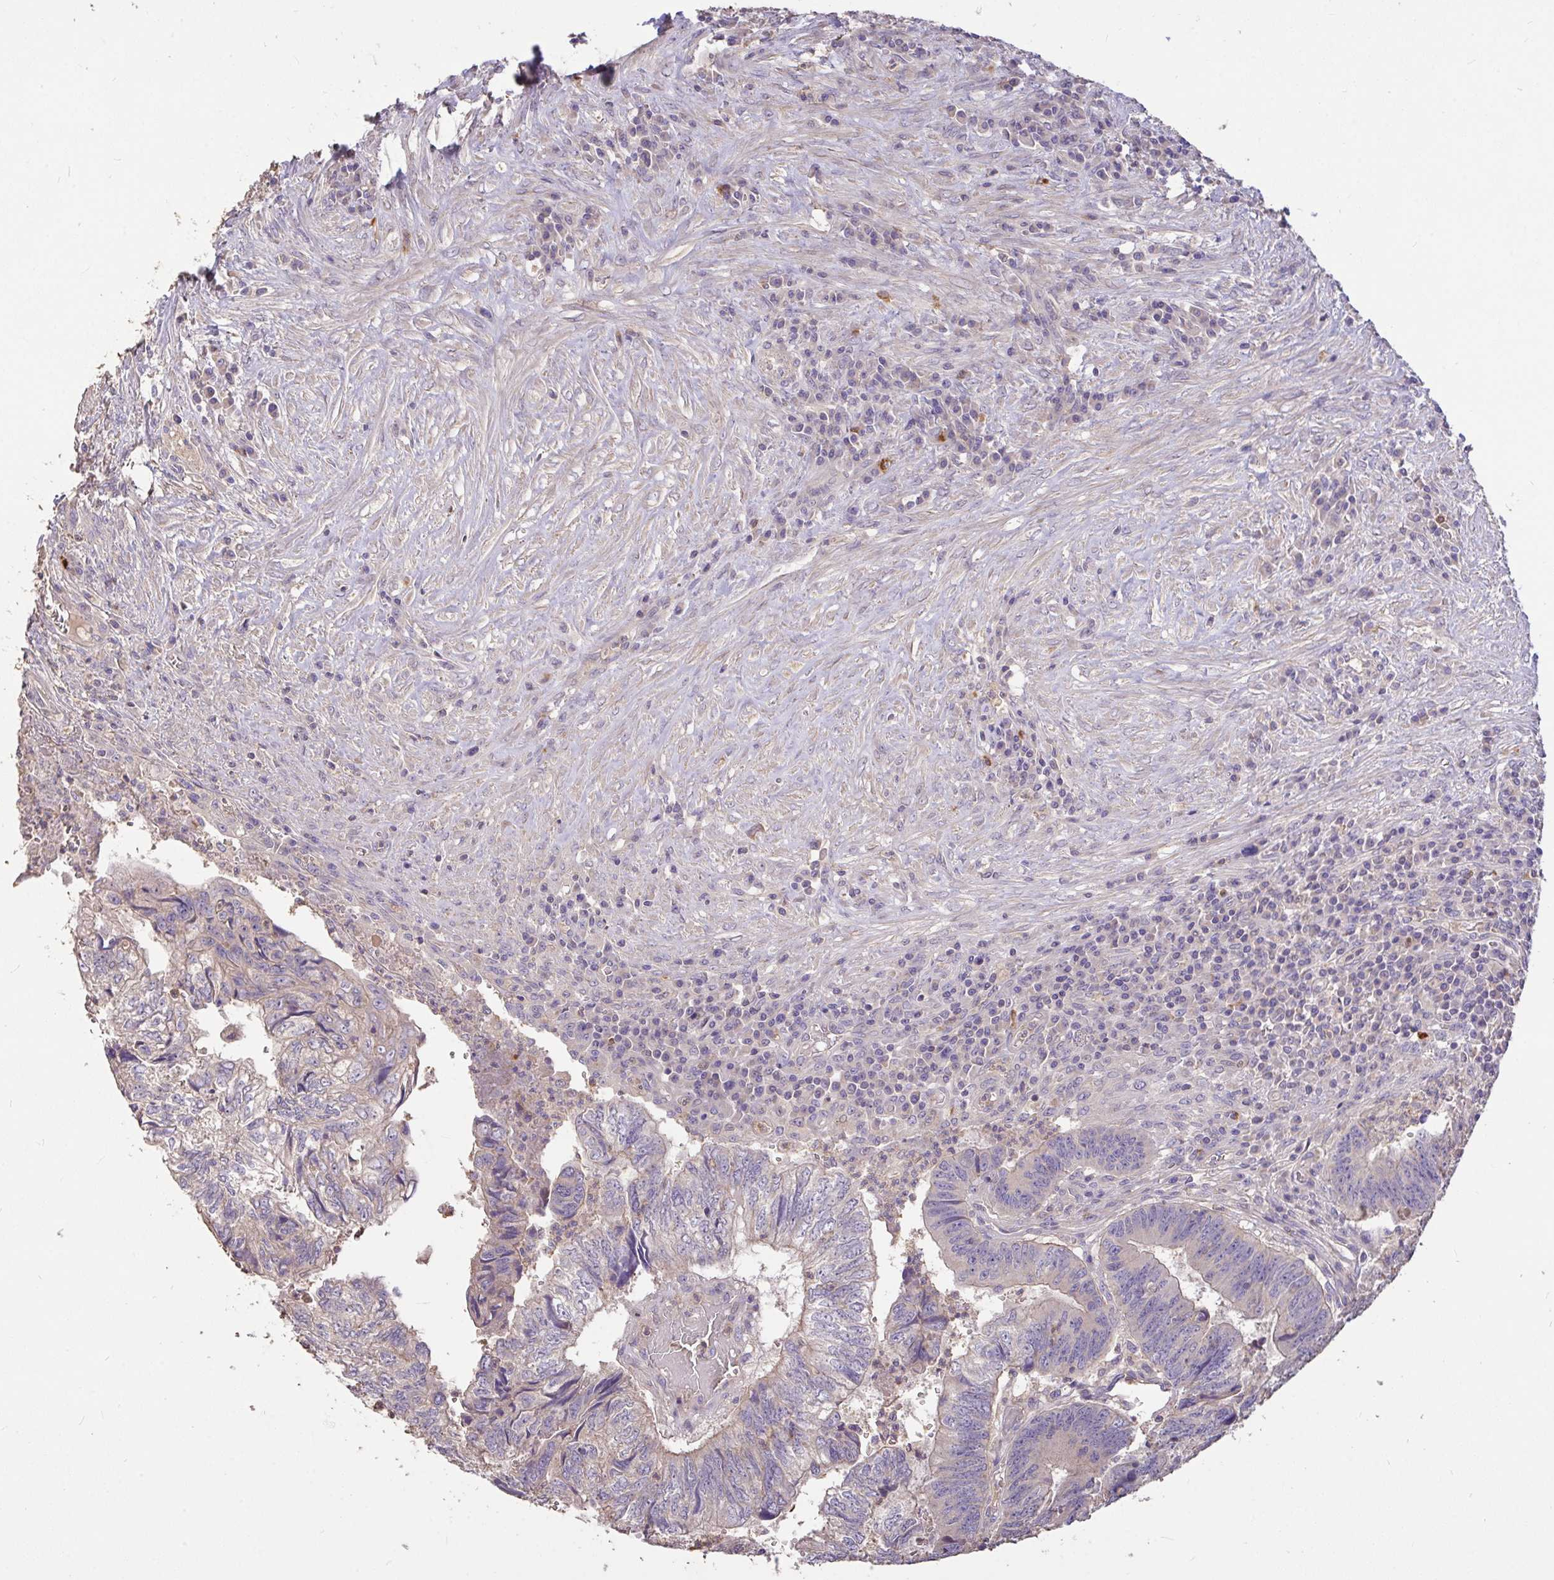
{"staining": {"intensity": "weak", "quantity": "<25%", "location": "cytoplasmic/membranous"}, "tissue": "colorectal cancer", "cell_type": "Tumor cells", "image_type": "cancer", "snomed": [{"axis": "morphology", "description": "Adenocarcinoma, NOS"}, {"axis": "topography", "description": "Colon"}], "caption": "A high-resolution photomicrograph shows immunohistochemistry (IHC) staining of colorectal cancer, which shows no significant staining in tumor cells. (Stains: DAB (3,3'-diaminobenzidine) immunohistochemistry with hematoxylin counter stain, Microscopy: brightfield microscopy at high magnification).", "gene": "FCER1A", "patient": {"sex": "male", "age": 86}}